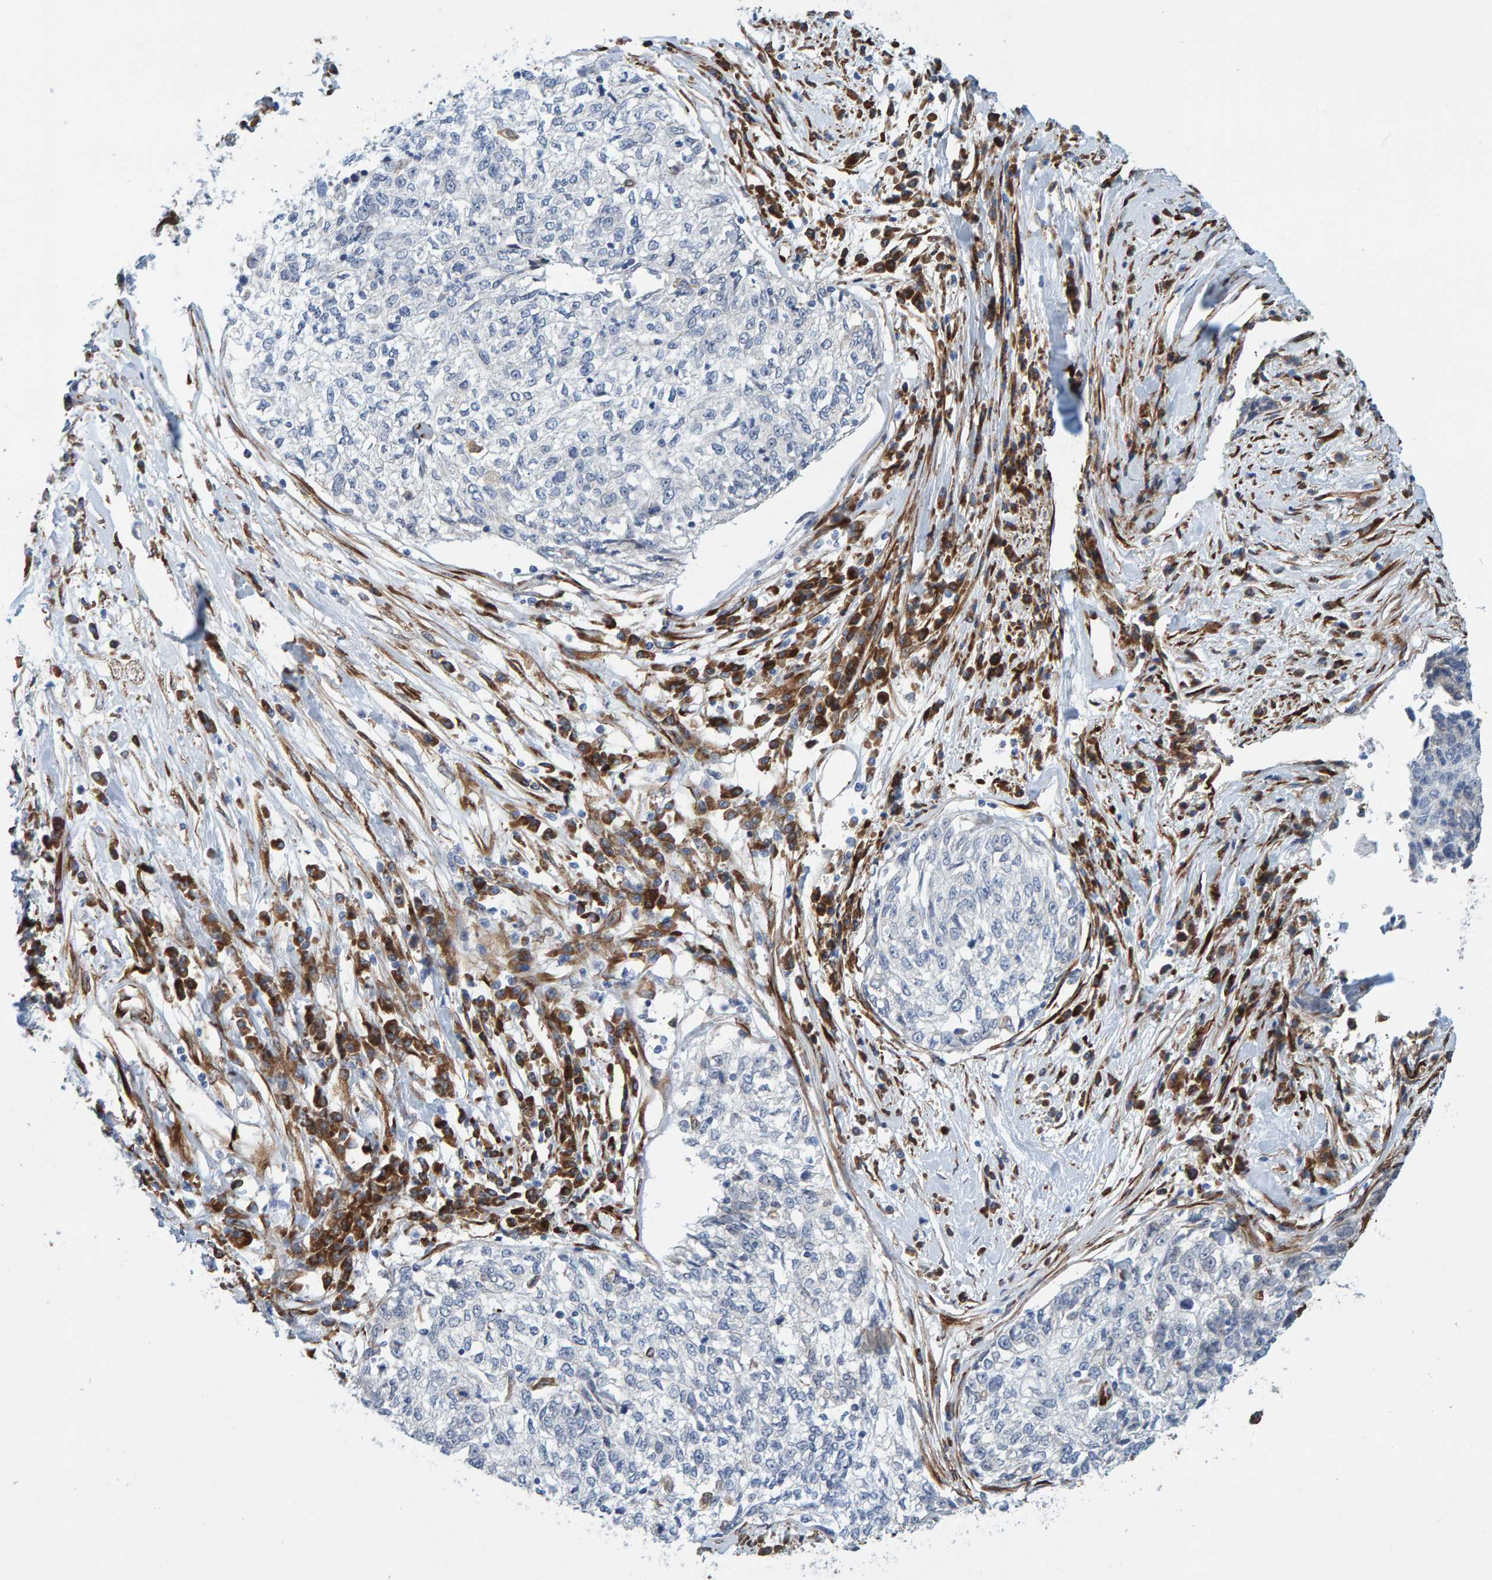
{"staining": {"intensity": "negative", "quantity": "none", "location": "none"}, "tissue": "cervical cancer", "cell_type": "Tumor cells", "image_type": "cancer", "snomed": [{"axis": "morphology", "description": "Squamous cell carcinoma, NOS"}, {"axis": "topography", "description": "Cervix"}], "caption": "DAB (3,3'-diaminobenzidine) immunohistochemical staining of human cervical cancer shows no significant expression in tumor cells. (Stains: DAB immunohistochemistry with hematoxylin counter stain, Microscopy: brightfield microscopy at high magnification).", "gene": "MMP16", "patient": {"sex": "female", "age": 57}}